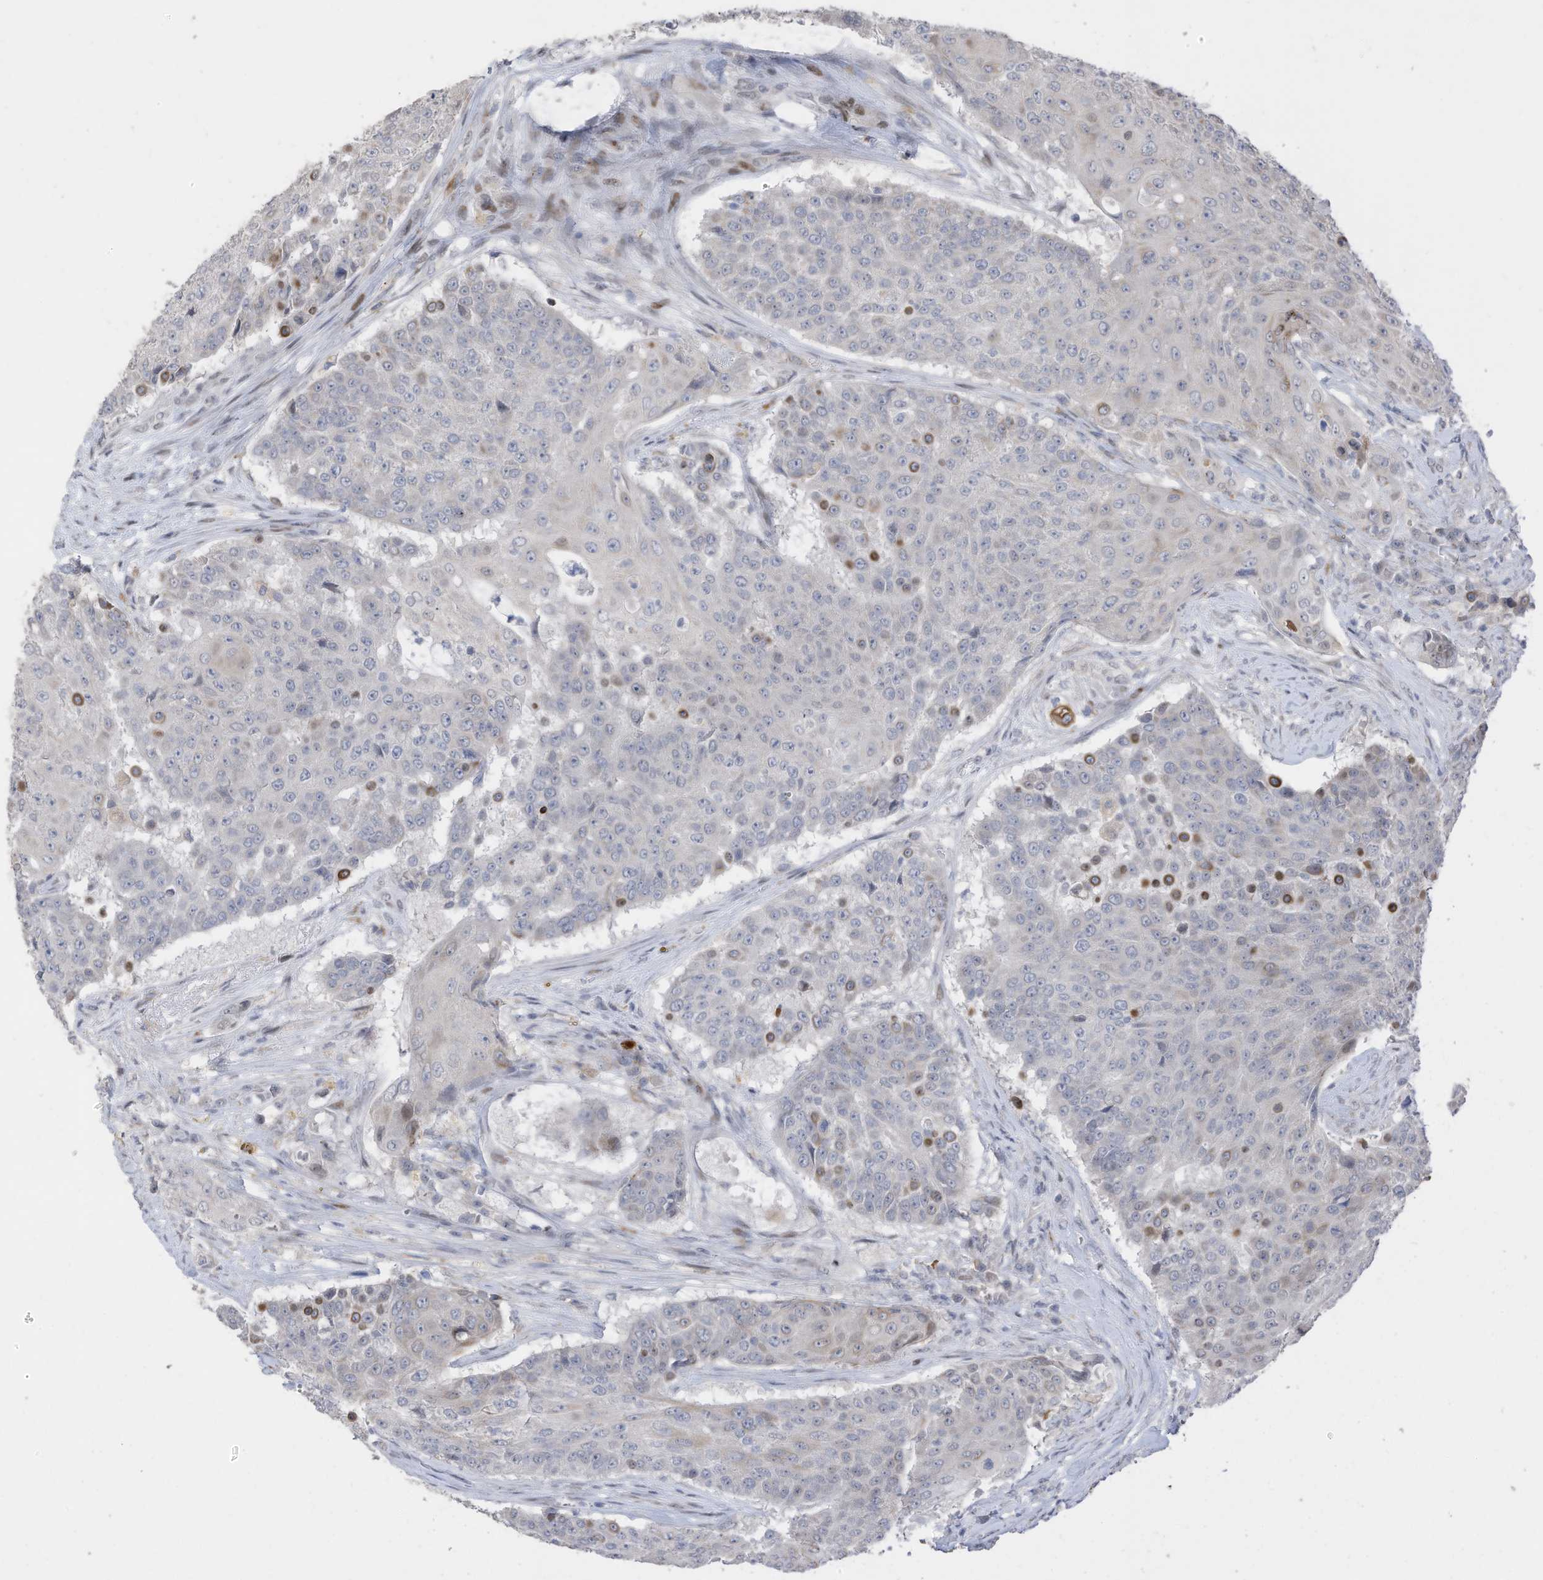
{"staining": {"intensity": "negative", "quantity": "none", "location": "none"}, "tissue": "urothelial cancer", "cell_type": "Tumor cells", "image_type": "cancer", "snomed": [{"axis": "morphology", "description": "Urothelial carcinoma, High grade"}, {"axis": "topography", "description": "Urinary bladder"}], "caption": "Immunohistochemistry histopathology image of neoplastic tissue: human urothelial carcinoma (high-grade) stained with DAB exhibits no significant protein positivity in tumor cells.", "gene": "RABL3", "patient": {"sex": "female", "age": 63}}